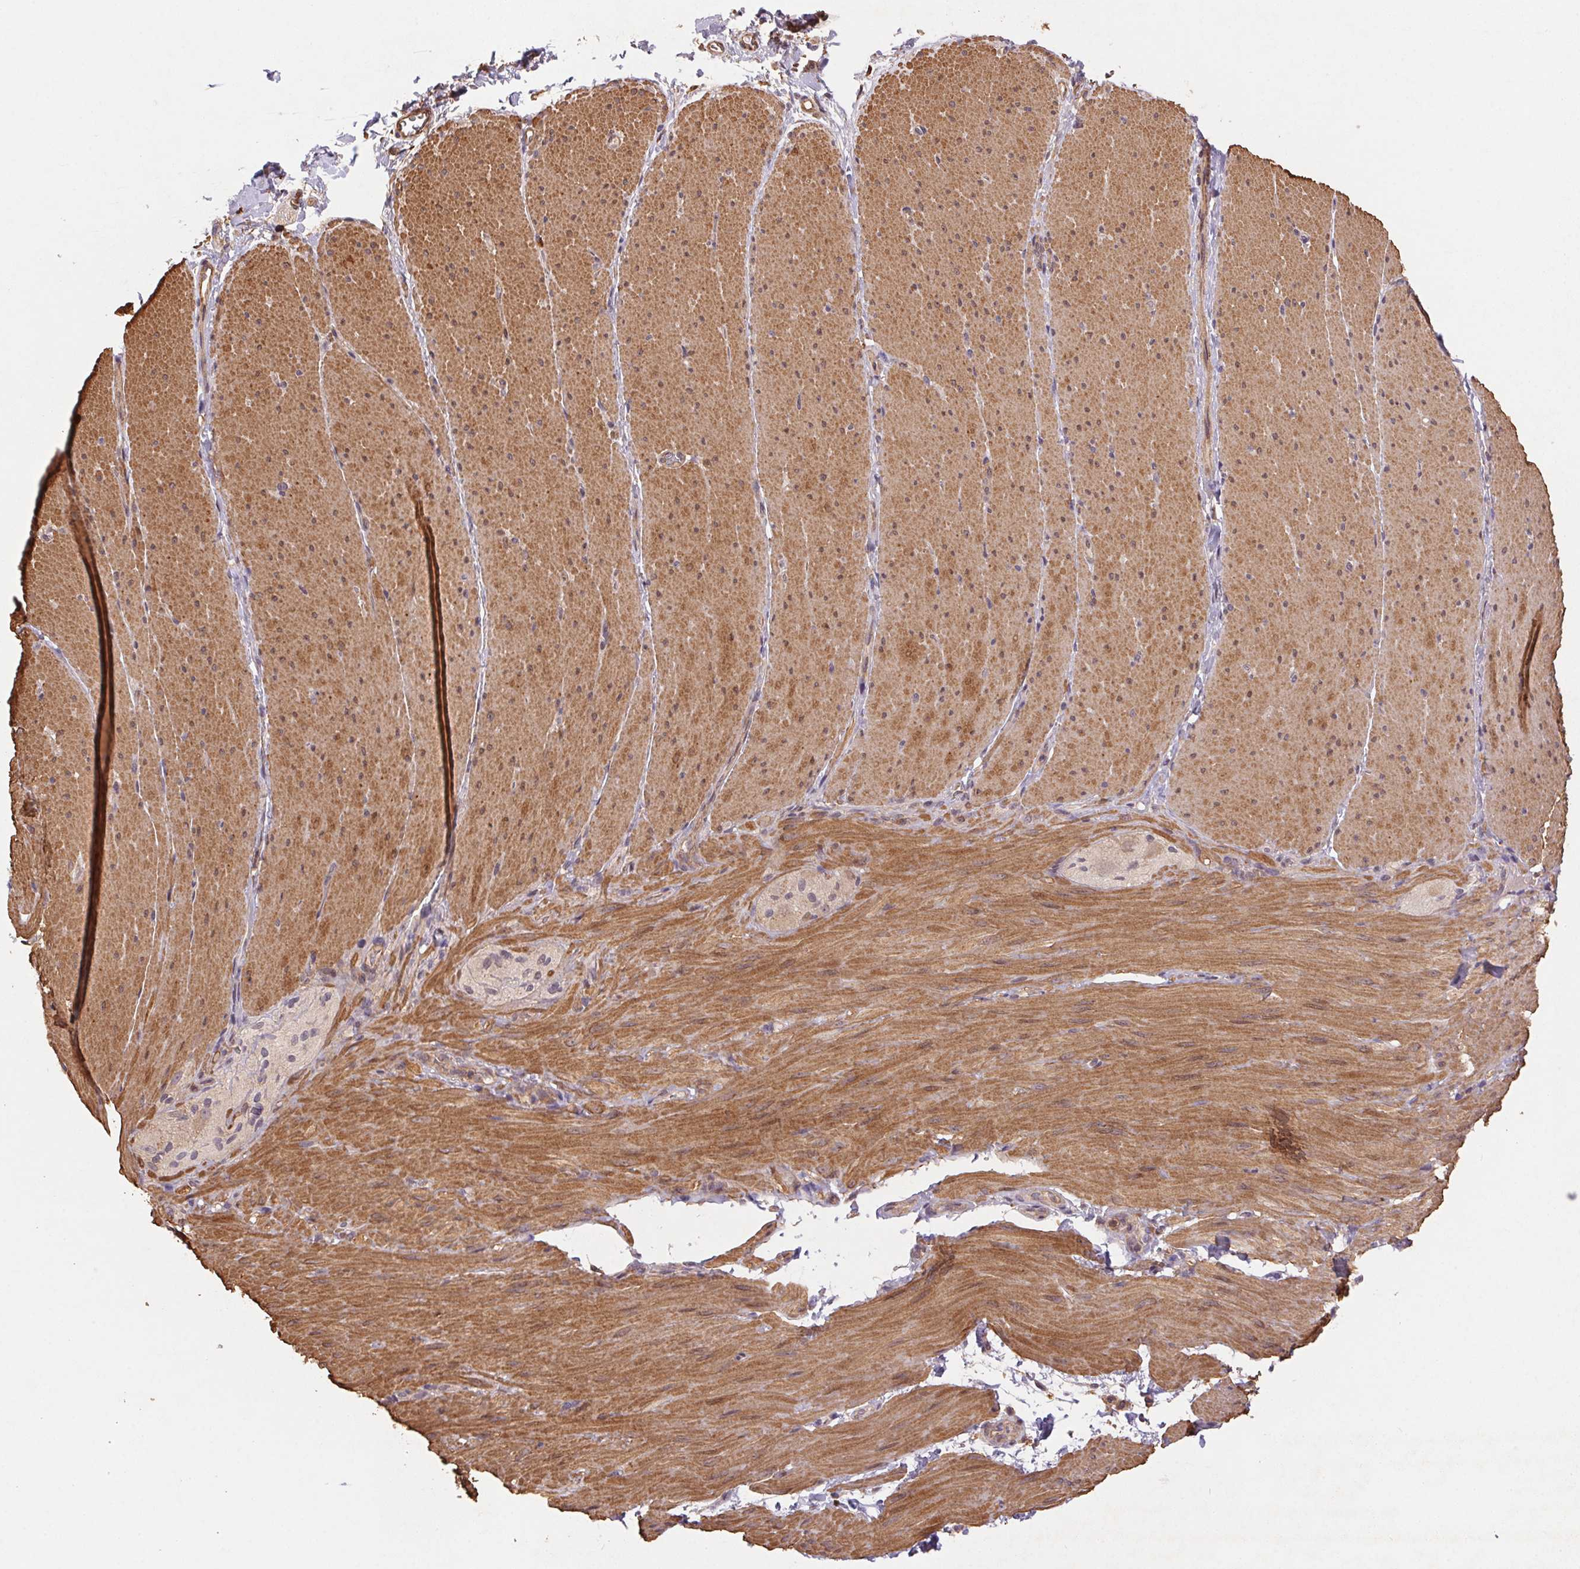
{"staining": {"intensity": "moderate", "quantity": ">75%", "location": "cytoplasmic/membranous"}, "tissue": "smooth muscle", "cell_type": "Smooth muscle cells", "image_type": "normal", "snomed": [{"axis": "morphology", "description": "Normal tissue, NOS"}, {"axis": "topography", "description": "Smooth muscle"}, {"axis": "topography", "description": "Colon"}], "caption": "This micrograph displays immunohistochemistry staining of normal smooth muscle, with medium moderate cytoplasmic/membranous staining in approximately >75% of smooth muscle cells.", "gene": "ATG10", "patient": {"sex": "male", "age": 73}}